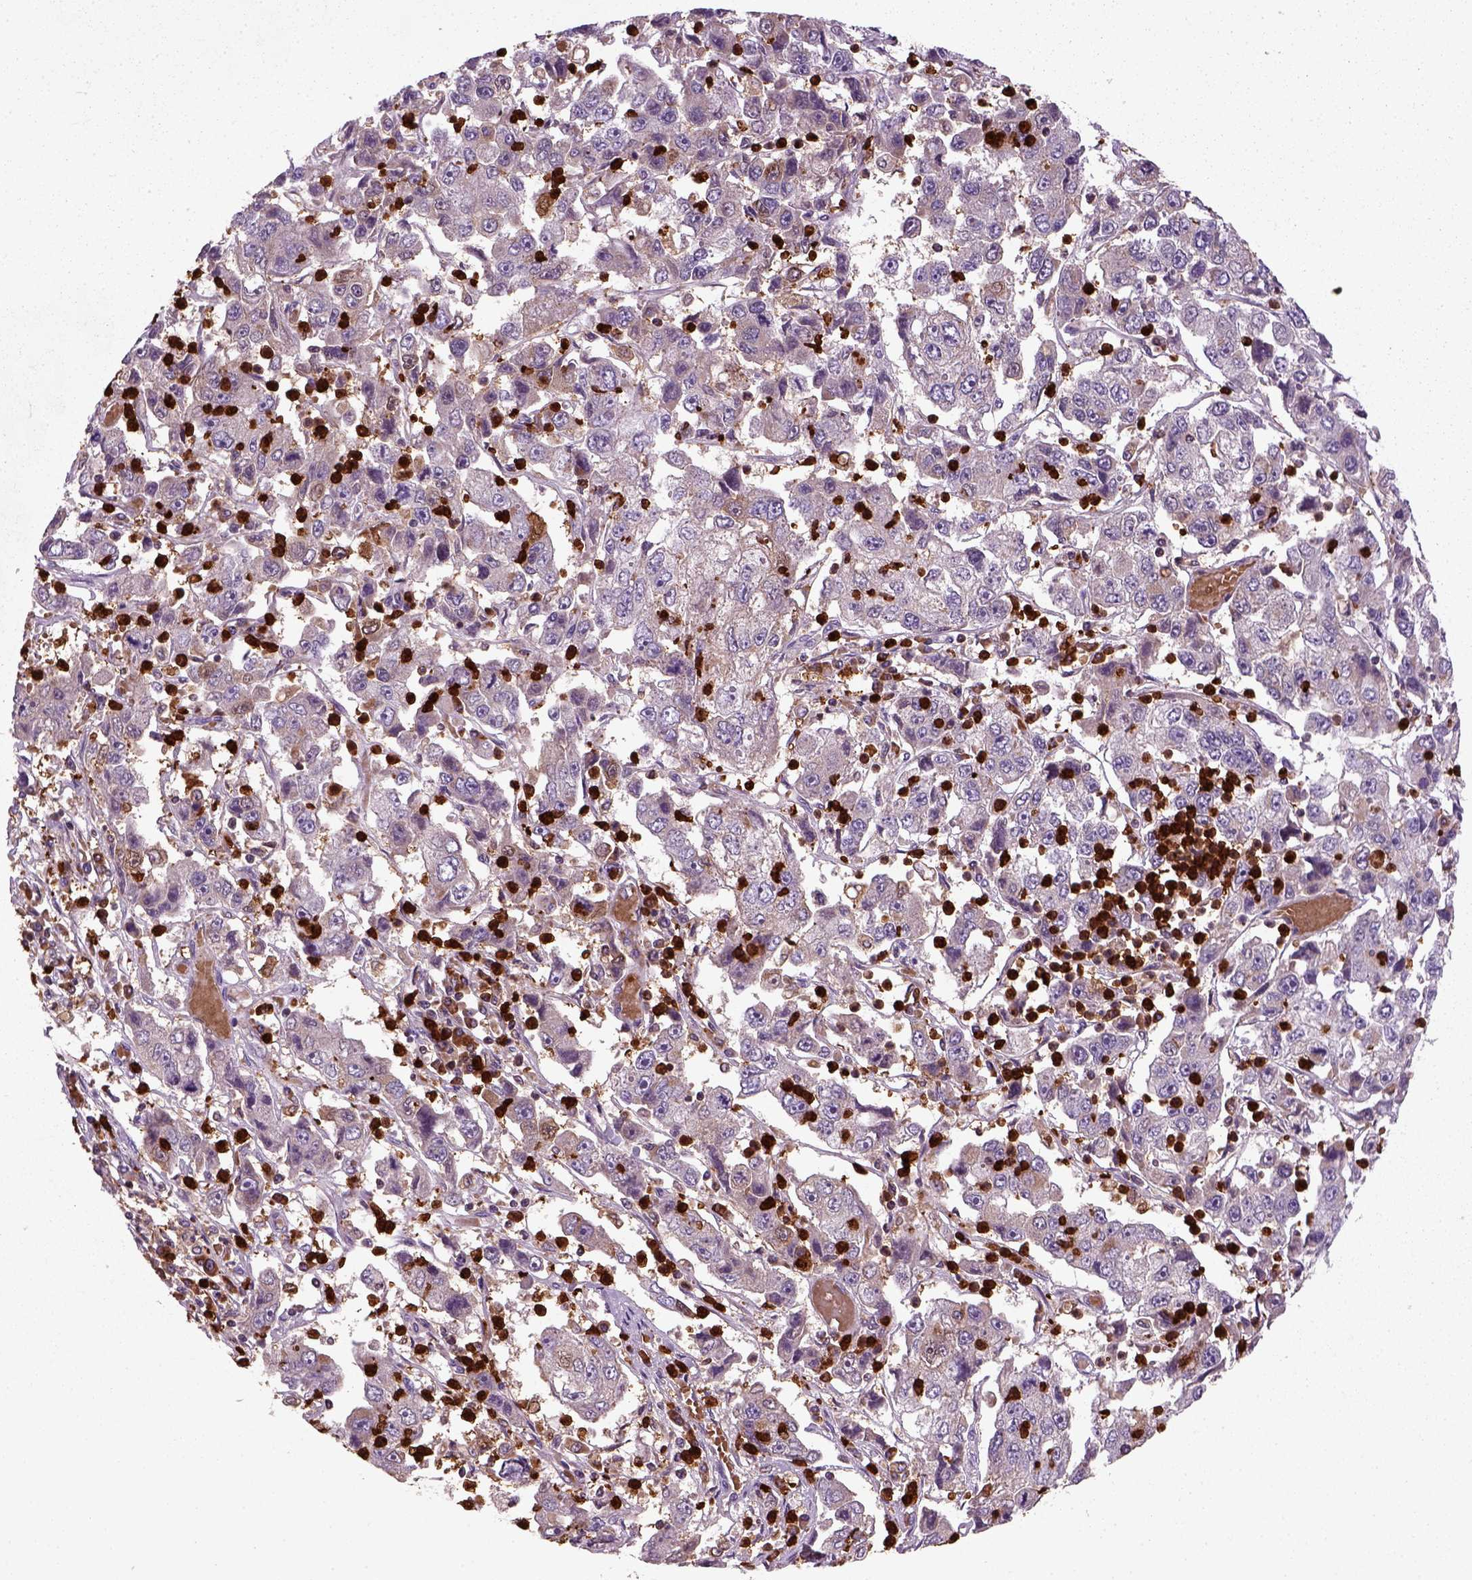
{"staining": {"intensity": "negative", "quantity": "none", "location": "none"}, "tissue": "cervical cancer", "cell_type": "Tumor cells", "image_type": "cancer", "snomed": [{"axis": "morphology", "description": "Squamous cell carcinoma, NOS"}, {"axis": "topography", "description": "Cervix"}], "caption": "Immunohistochemical staining of human squamous cell carcinoma (cervical) displays no significant positivity in tumor cells.", "gene": "NUDT16L1", "patient": {"sex": "female", "age": 36}}